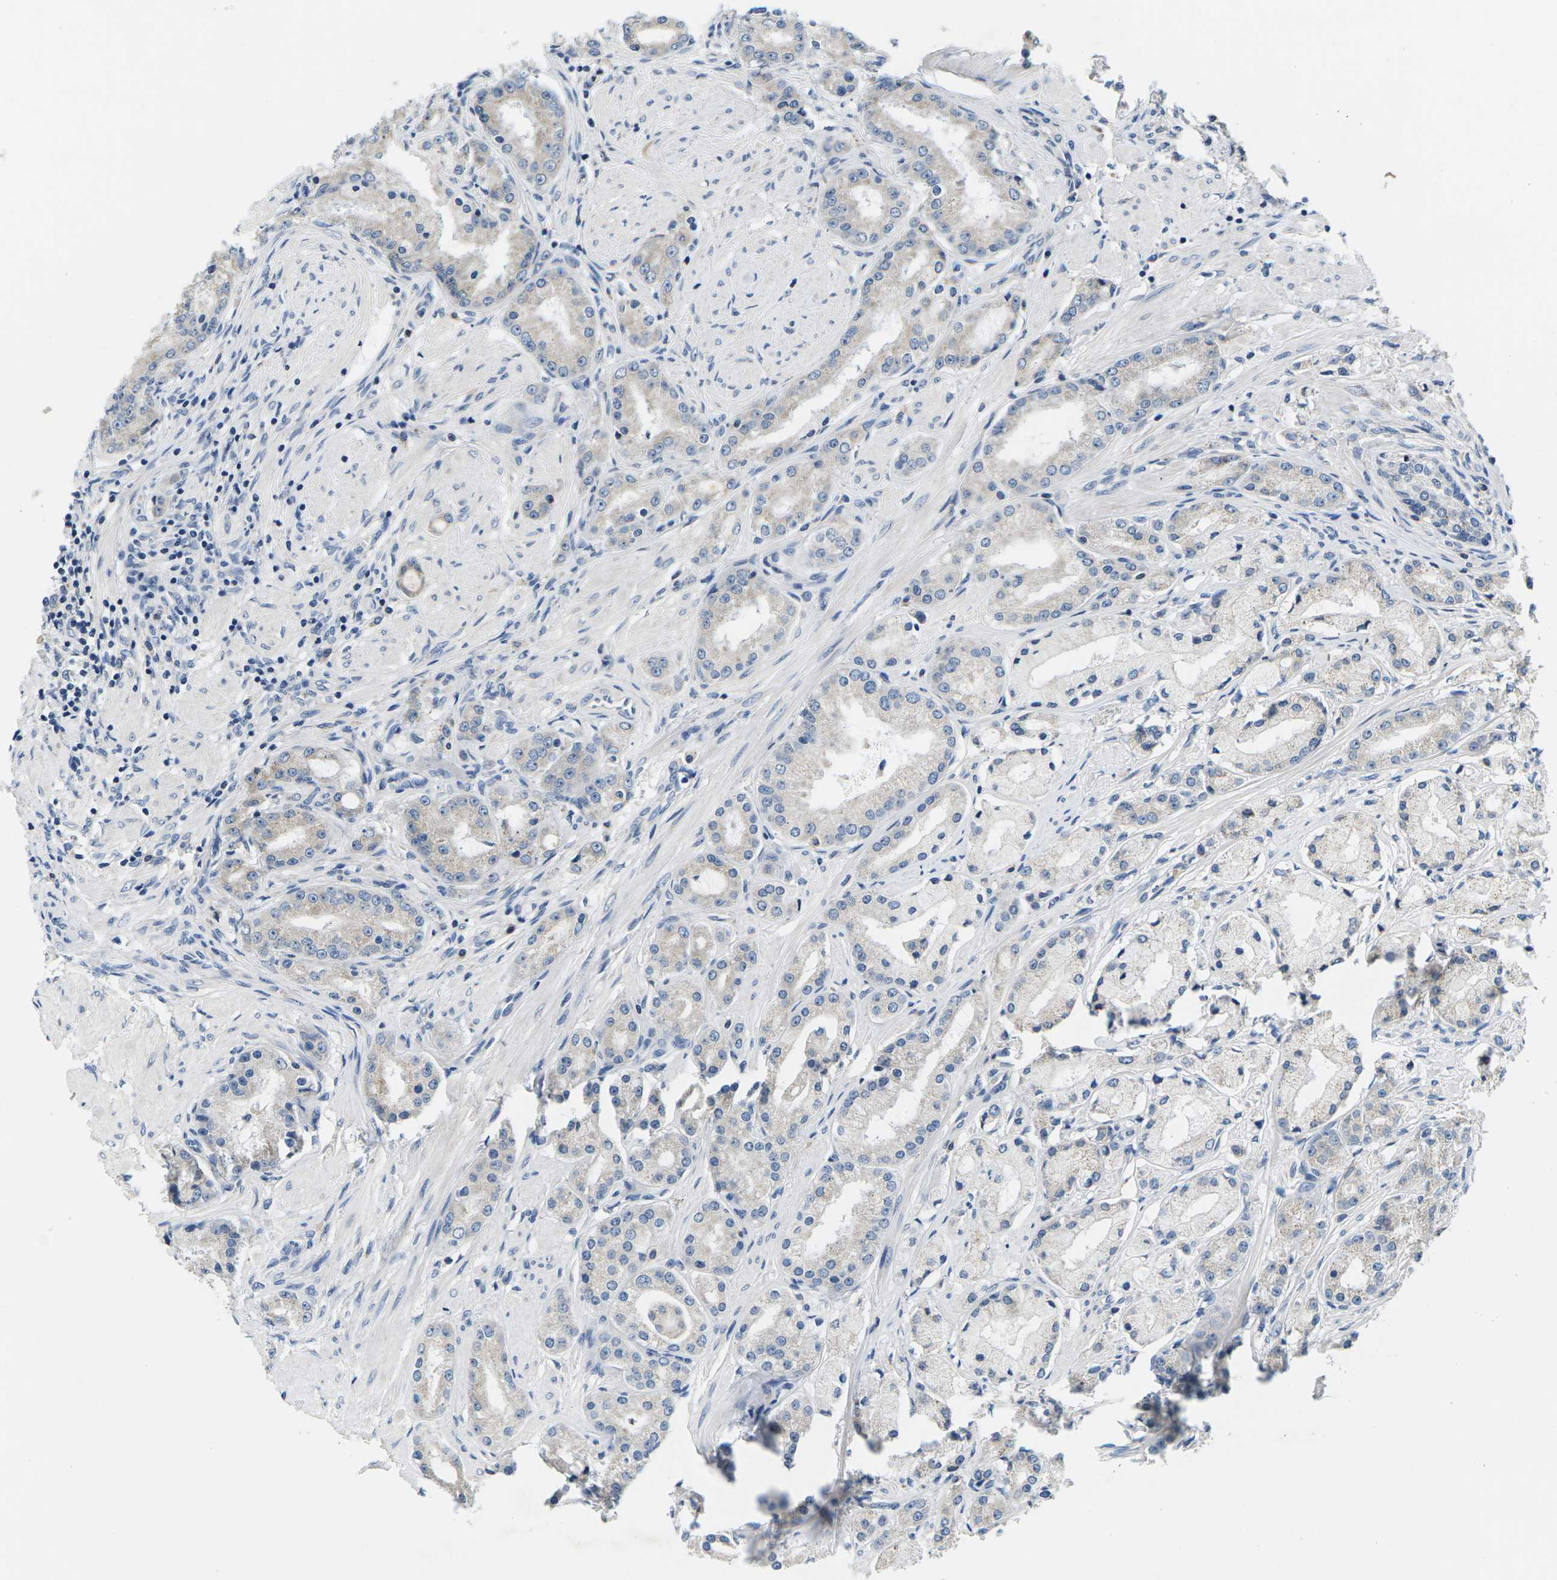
{"staining": {"intensity": "negative", "quantity": "none", "location": "none"}, "tissue": "prostate cancer", "cell_type": "Tumor cells", "image_type": "cancer", "snomed": [{"axis": "morphology", "description": "Adenocarcinoma, Low grade"}, {"axis": "topography", "description": "Prostate"}], "caption": "This is an immunohistochemistry (IHC) micrograph of prostate cancer (adenocarcinoma (low-grade)). There is no expression in tumor cells.", "gene": "ERGIC3", "patient": {"sex": "male", "age": 63}}